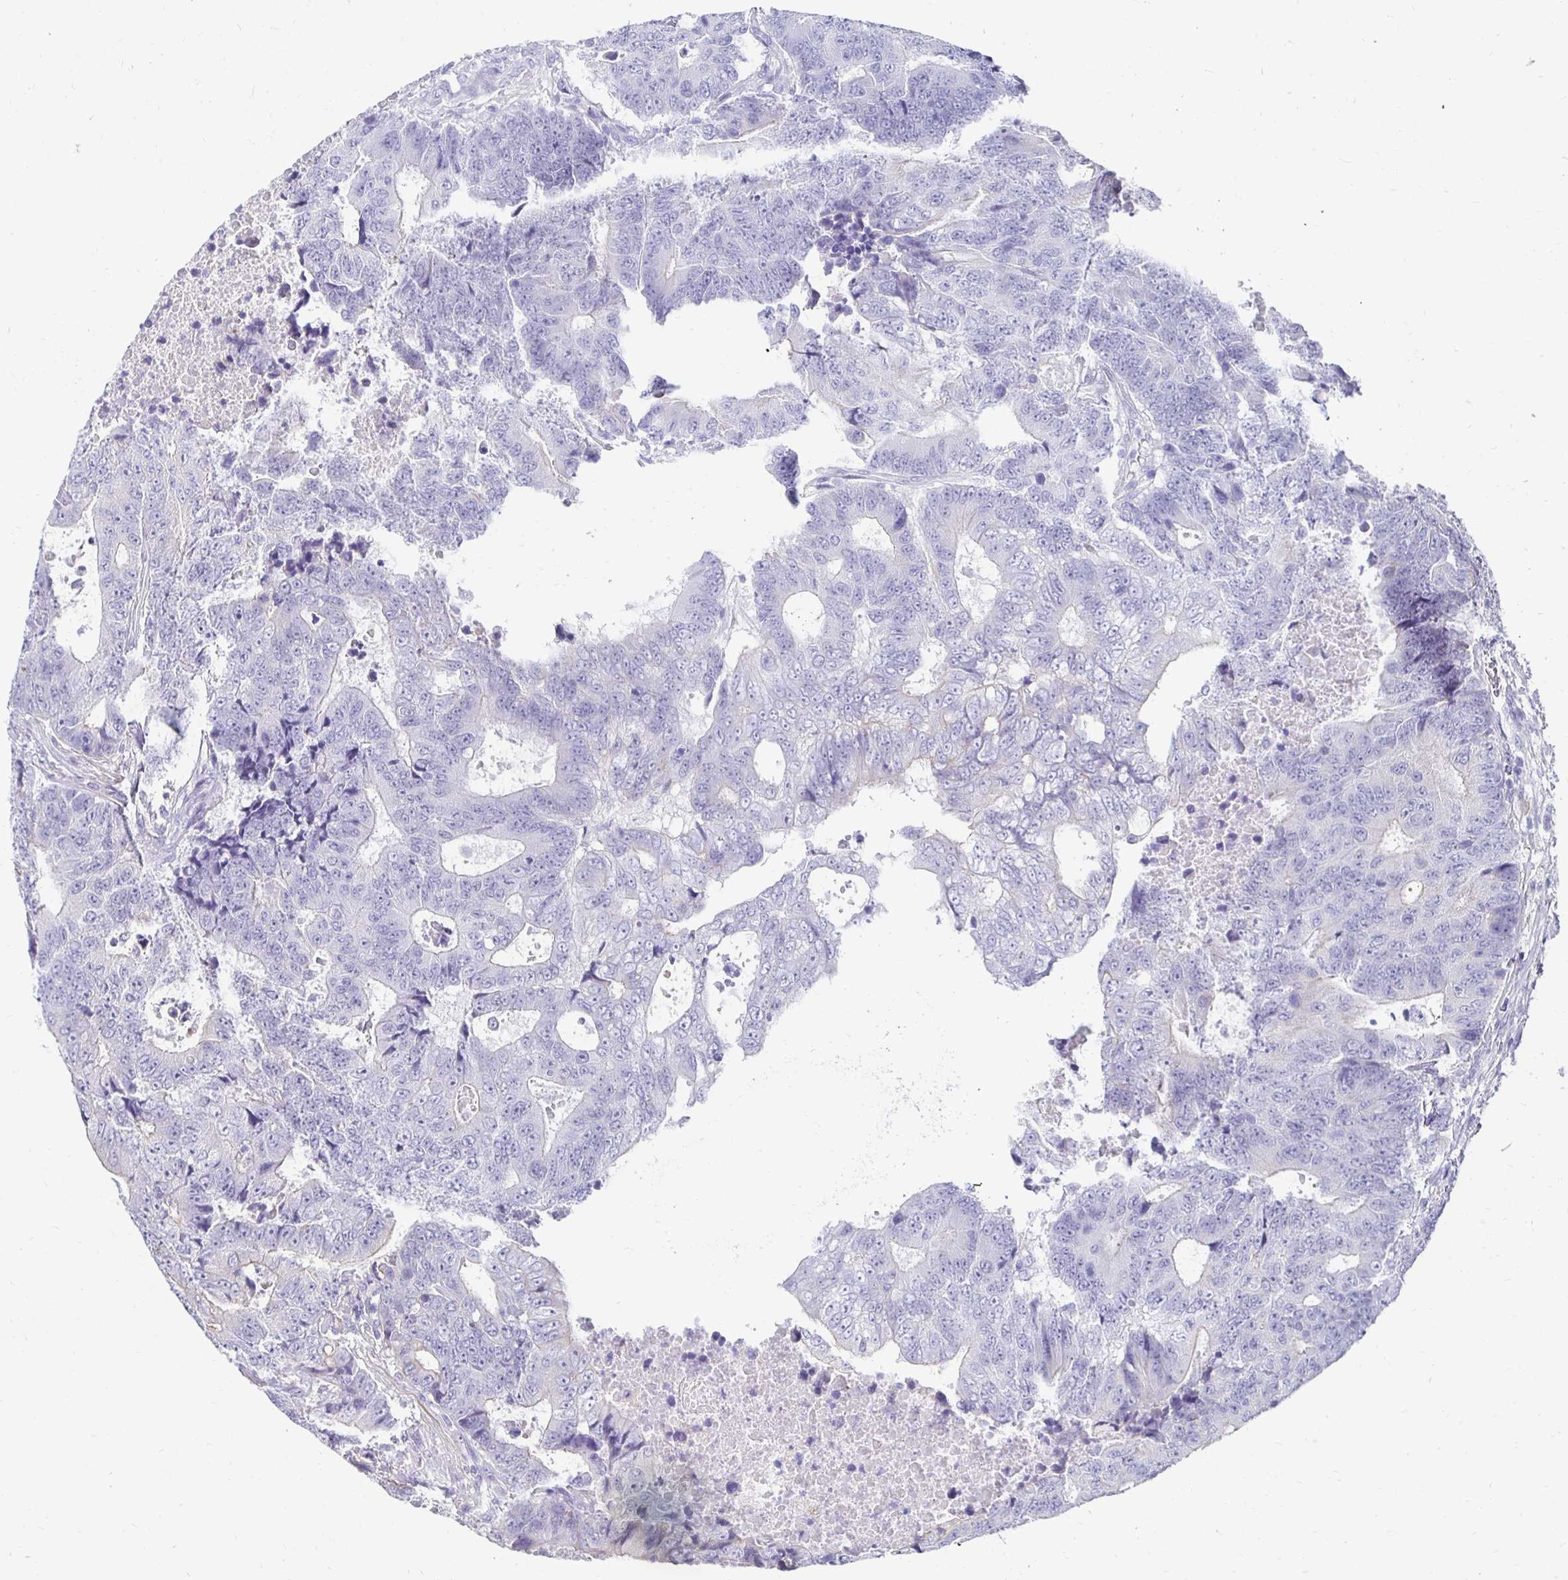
{"staining": {"intensity": "negative", "quantity": "none", "location": "none"}, "tissue": "colorectal cancer", "cell_type": "Tumor cells", "image_type": "cancer", "snomed": [{"axis": "morphology", "description": "Adenocarcinoma, NOS"}, {"axis": "topography", "description": "Colon"}], "caption": "The histopathology image shows no significant staining in tumor cells of adenocarcinoma (colorectal).", "gene": "AKAP6", "patient": {"sex": "female", "age": 48}}